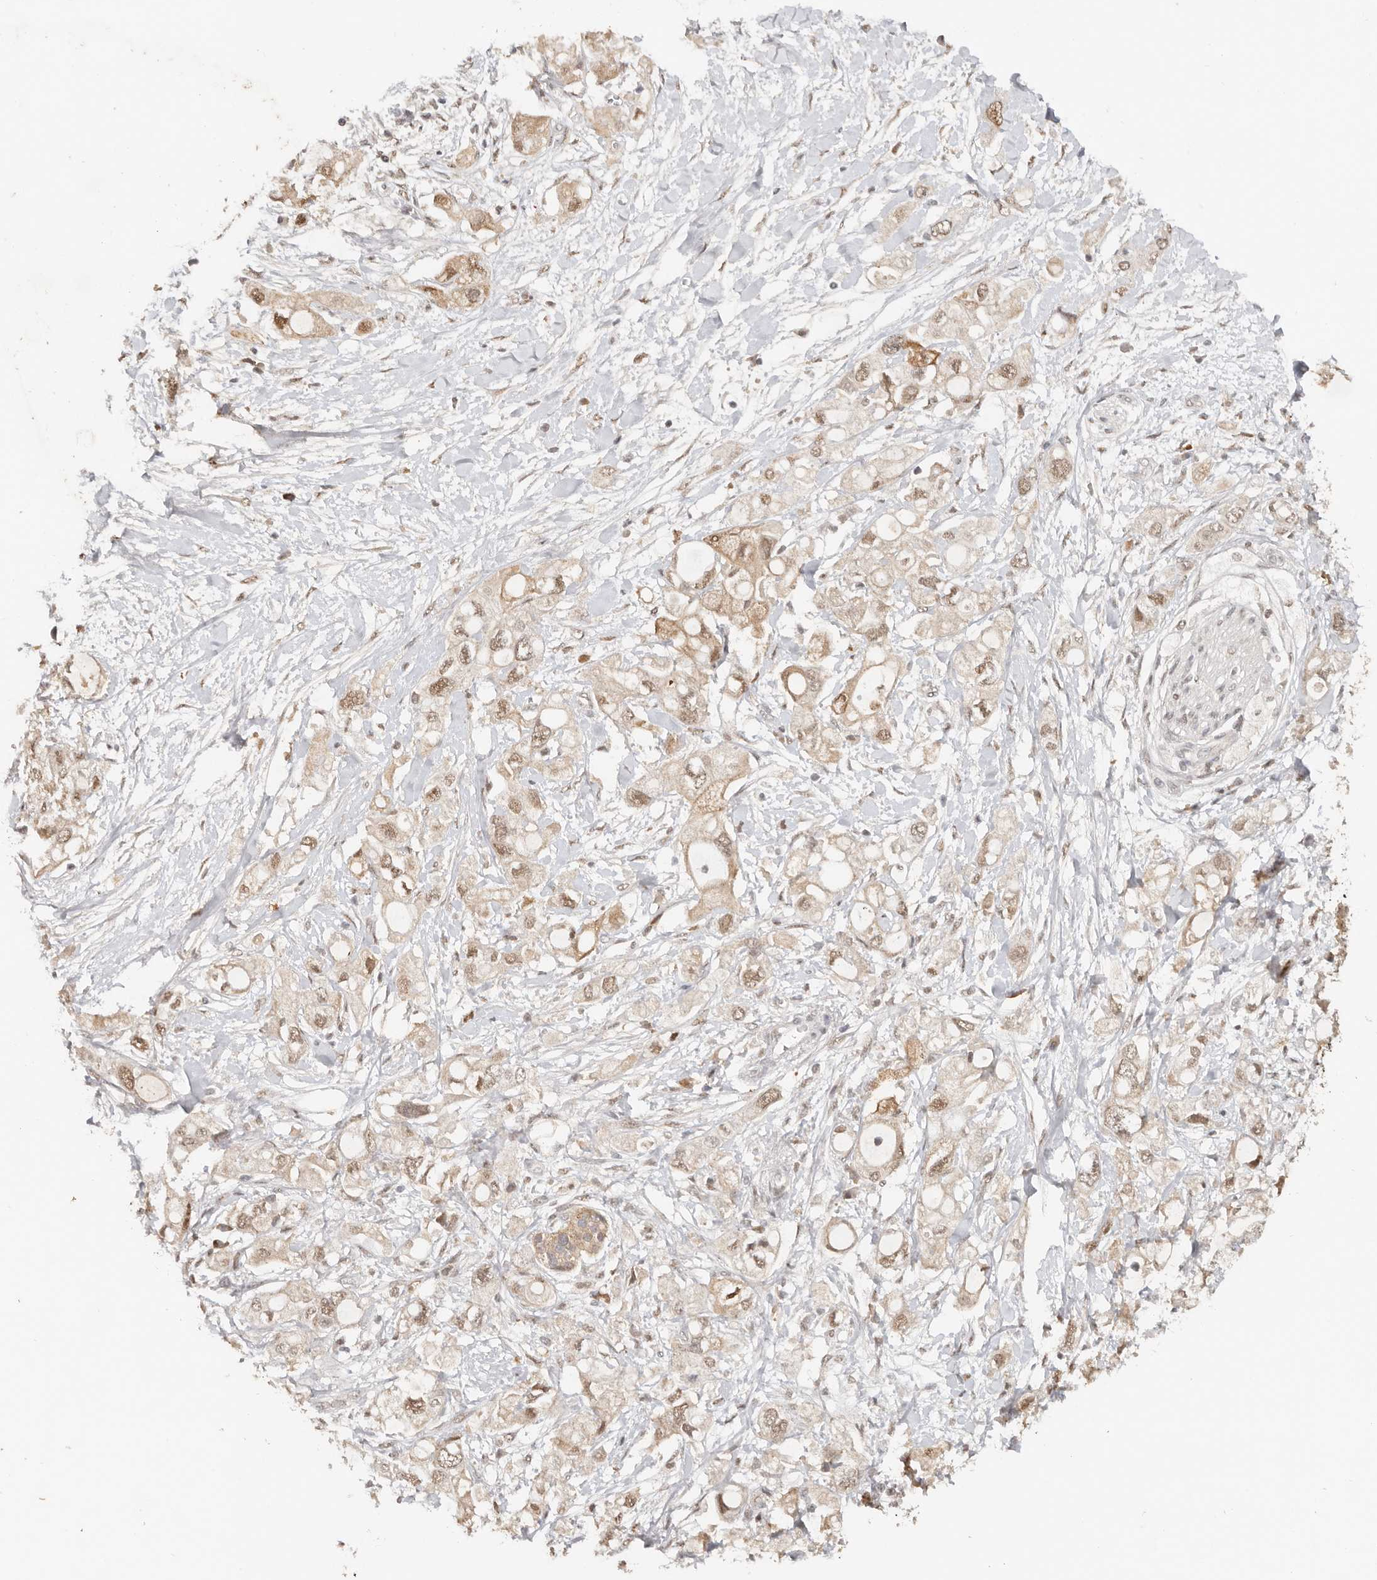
{"staining": {"intensity": "moderate", "quantity": ">75%", "location": "cytoplasmic/membranous,nuclear"}, "tissue": "pancreatic cancer", "cell_type": "Tumor cells", "image_type": "cancer", "snomed": [{"axis": "morphology", "description": "Adenocarcinoma, NOS"}, {"axis": "topography", "description": "Pancreas"}], "caption": "Protein staining of pancreatic adenocarcinoma tissue displays moderate cytoplasmic/membranous and nuclear positivity in about >75% of tumor cells.", "gene": "SEC14L1", "patient": {"sex": "female", "age": 56}}